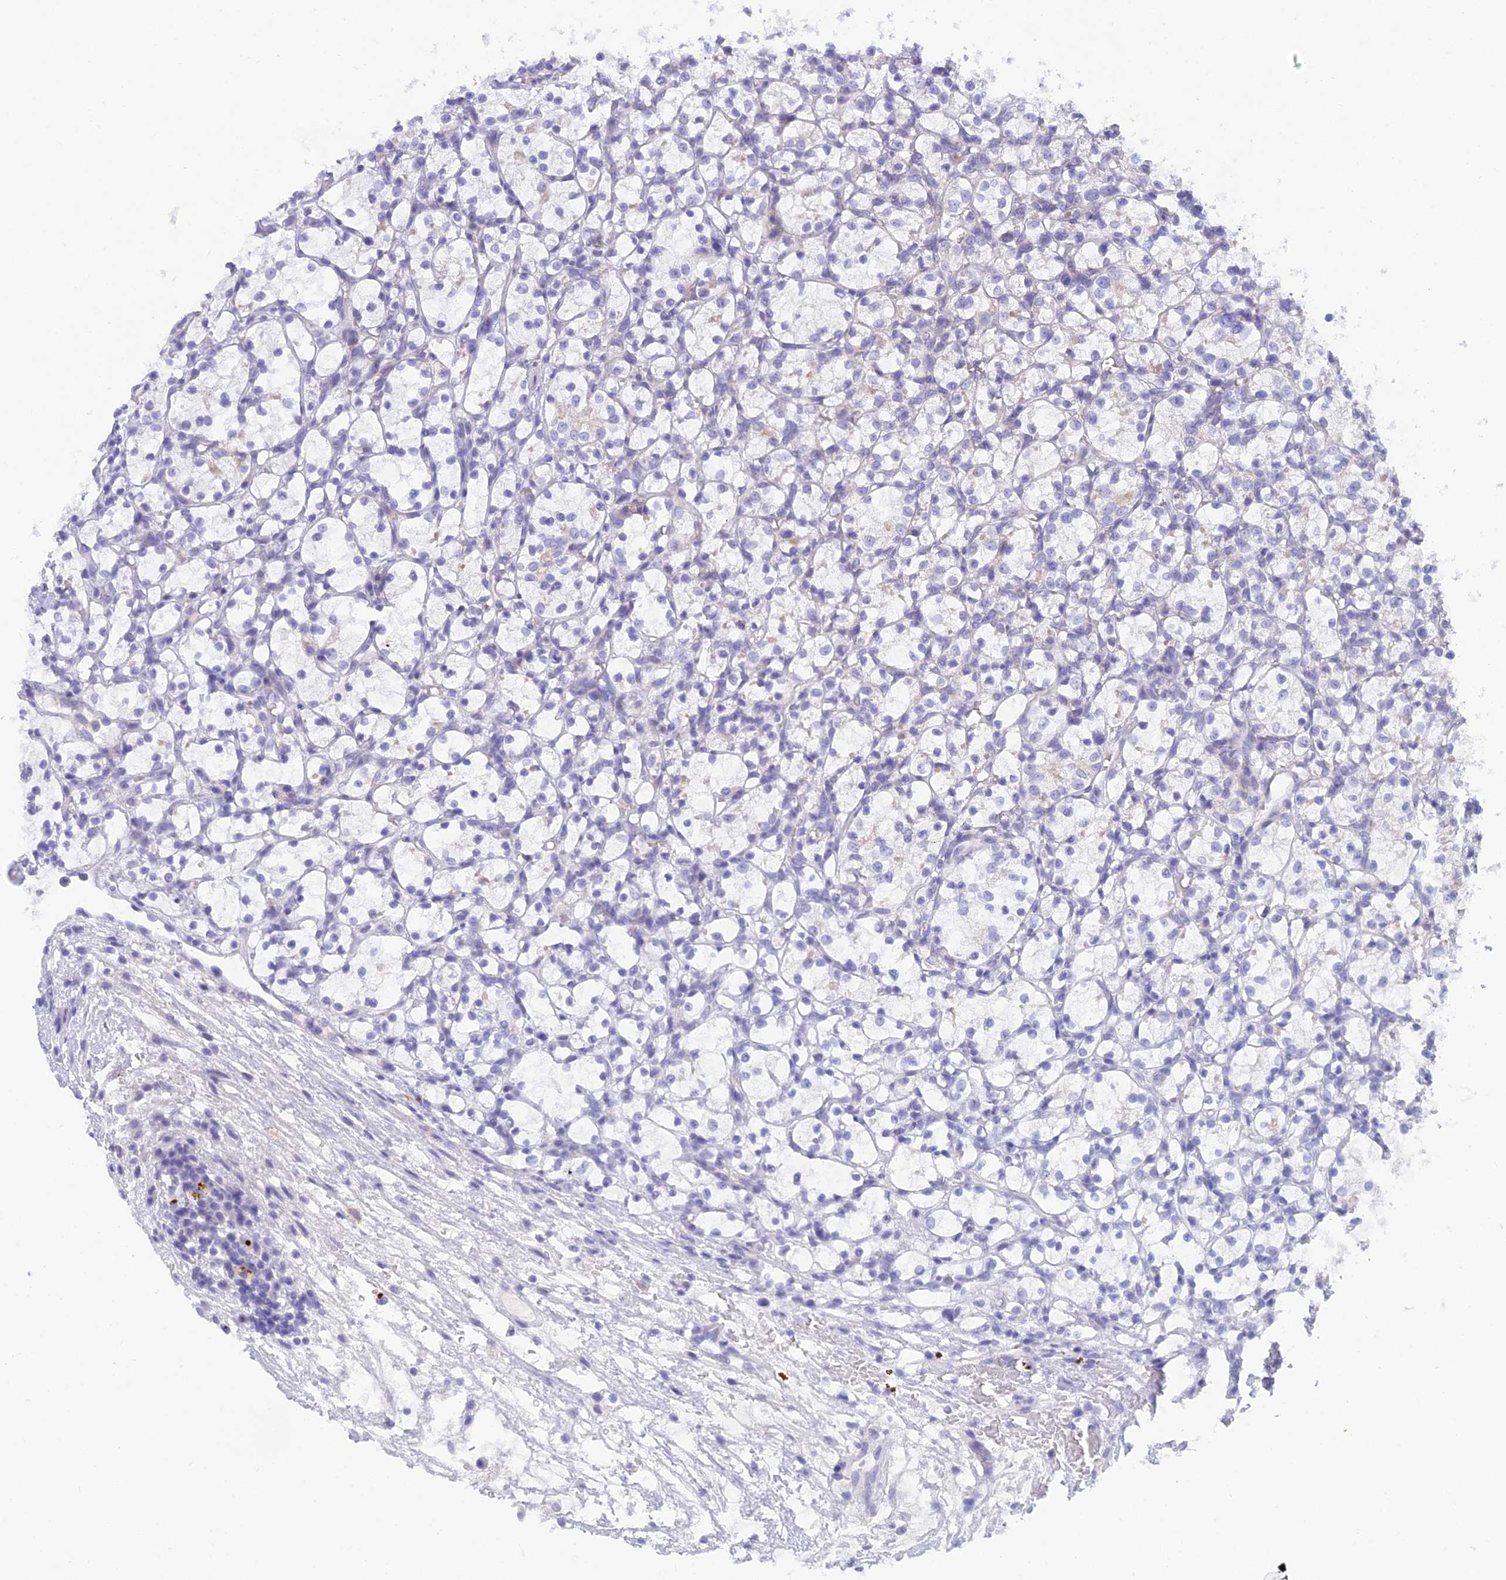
{"staining": {"intensity": "negative", "quantity": "none", "location": "none"}, "tissue": "renal cancer", "cell_type": "Tumor cells", "image_type": "cancer", "snomed": [{"axis": "morphology", "description": "Adenocarcinoma, NOS"}, {"axis": "topography", "description": "Kidney"}], "caption": "A high-resolution micrograph shows immunohistochemistry staining of adenocarcinoma (renal), which reveals no significant expression in tumor cells.", "gene": "BMT2", "patient": {"sex": "female", "age": 69}}